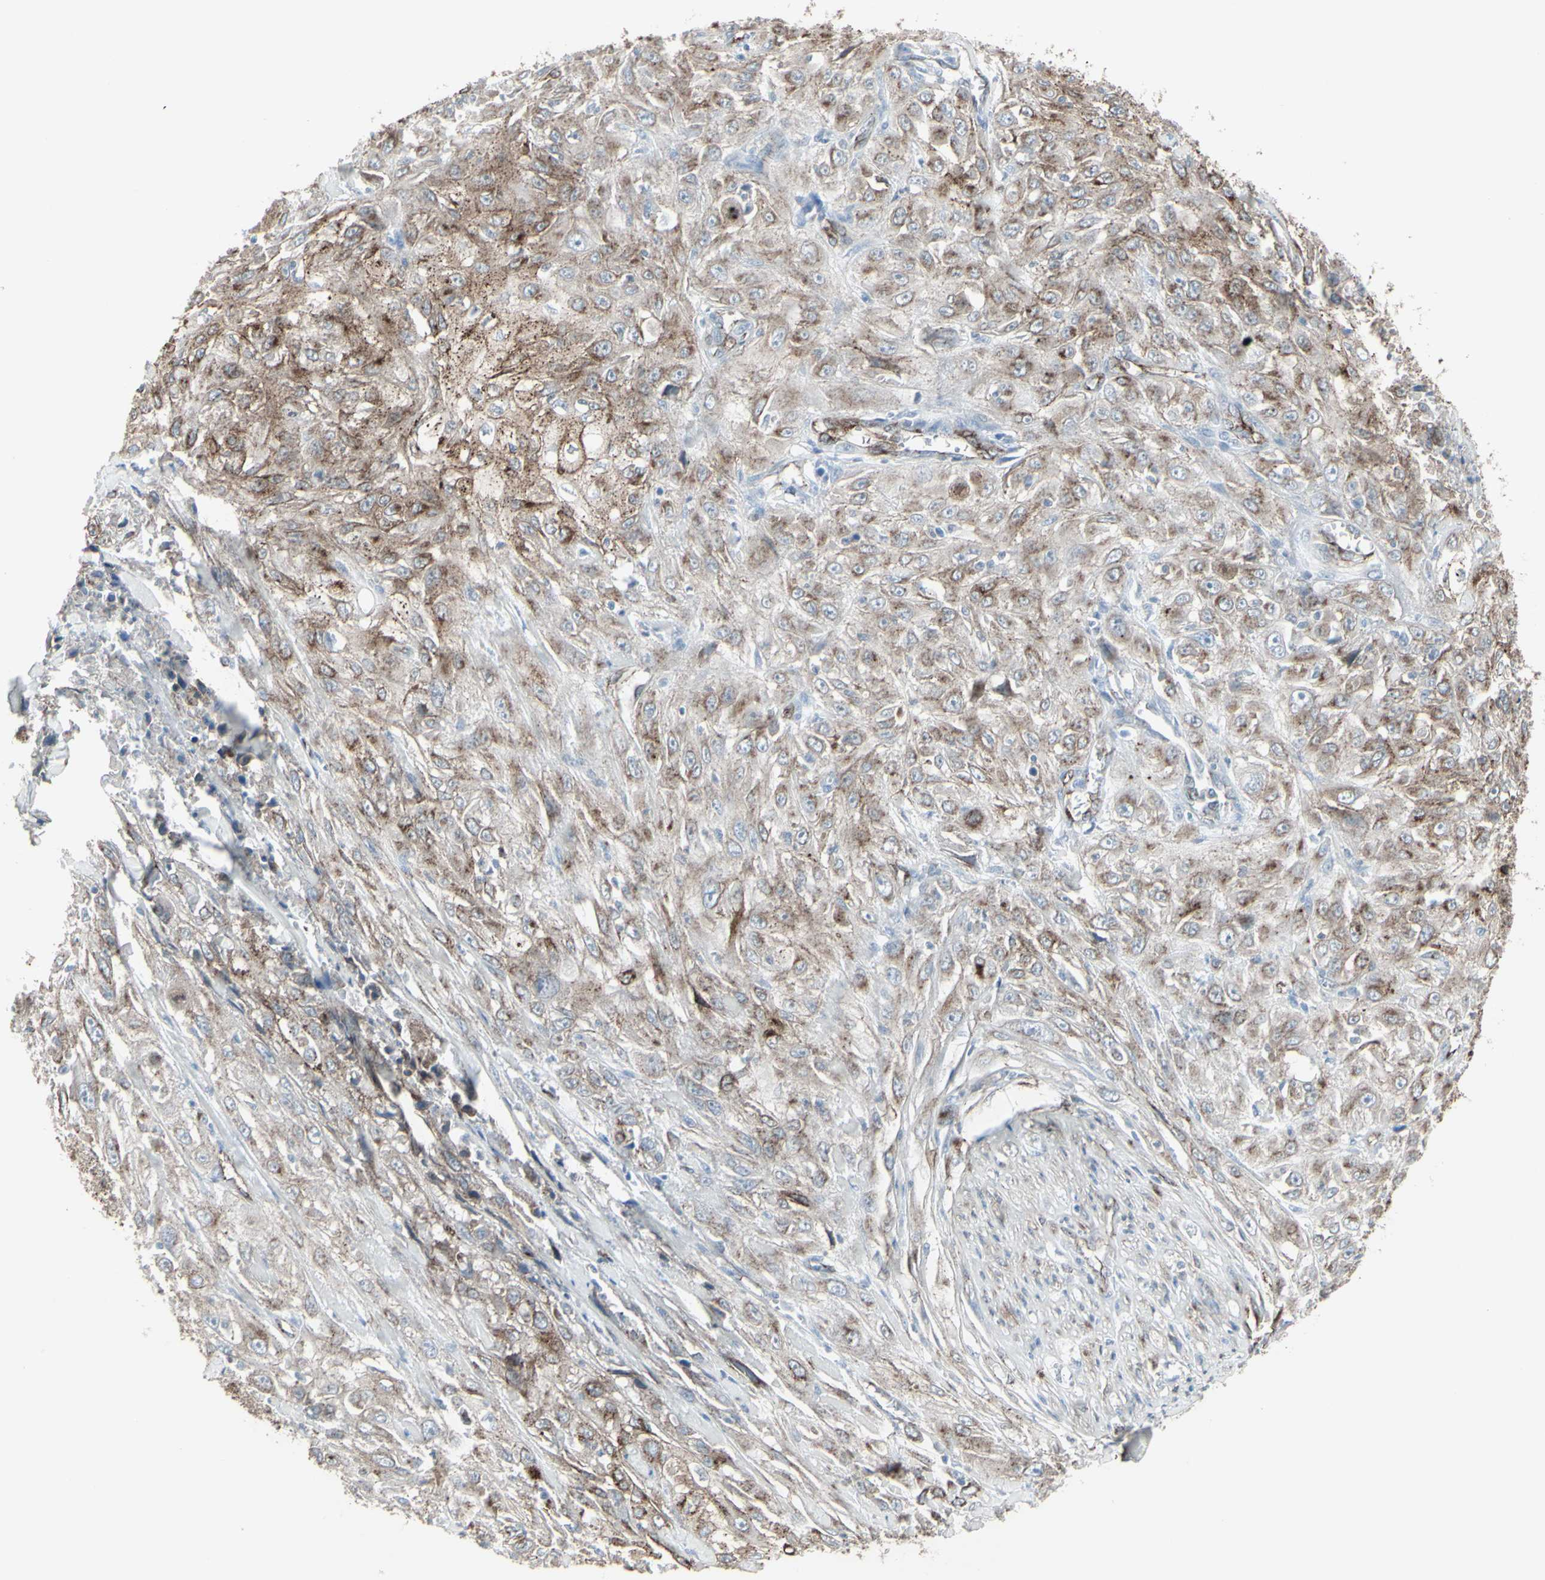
{"staining": {"intensity": "moderate", "quantity": ">75%", "location": "cytoplasmic/membranous"}, "tissue": "skin cancer", "cell_type": "Tumor cells", "image_type": "cancer", "snomed": [{"axis": "morphology", "description": "Squamous cell carcinoma, NOS"}, {"axis": "morphology", "description": "Squamous cell carcinoma, metastatic, NOS"}, {"axis": "topography", "description": "Skin"}, {"axis": "topography", "description": "Lymph node"}], "caption": "A micrograph showing moderate cytoplasmic/membranous staining in about >75% of tumor cells in skin squamous cell carcinoma, as visualized by brown immunohistochemical staining.", "gene": "GJA1", "patient": {"sex": "male", "age": 75}}